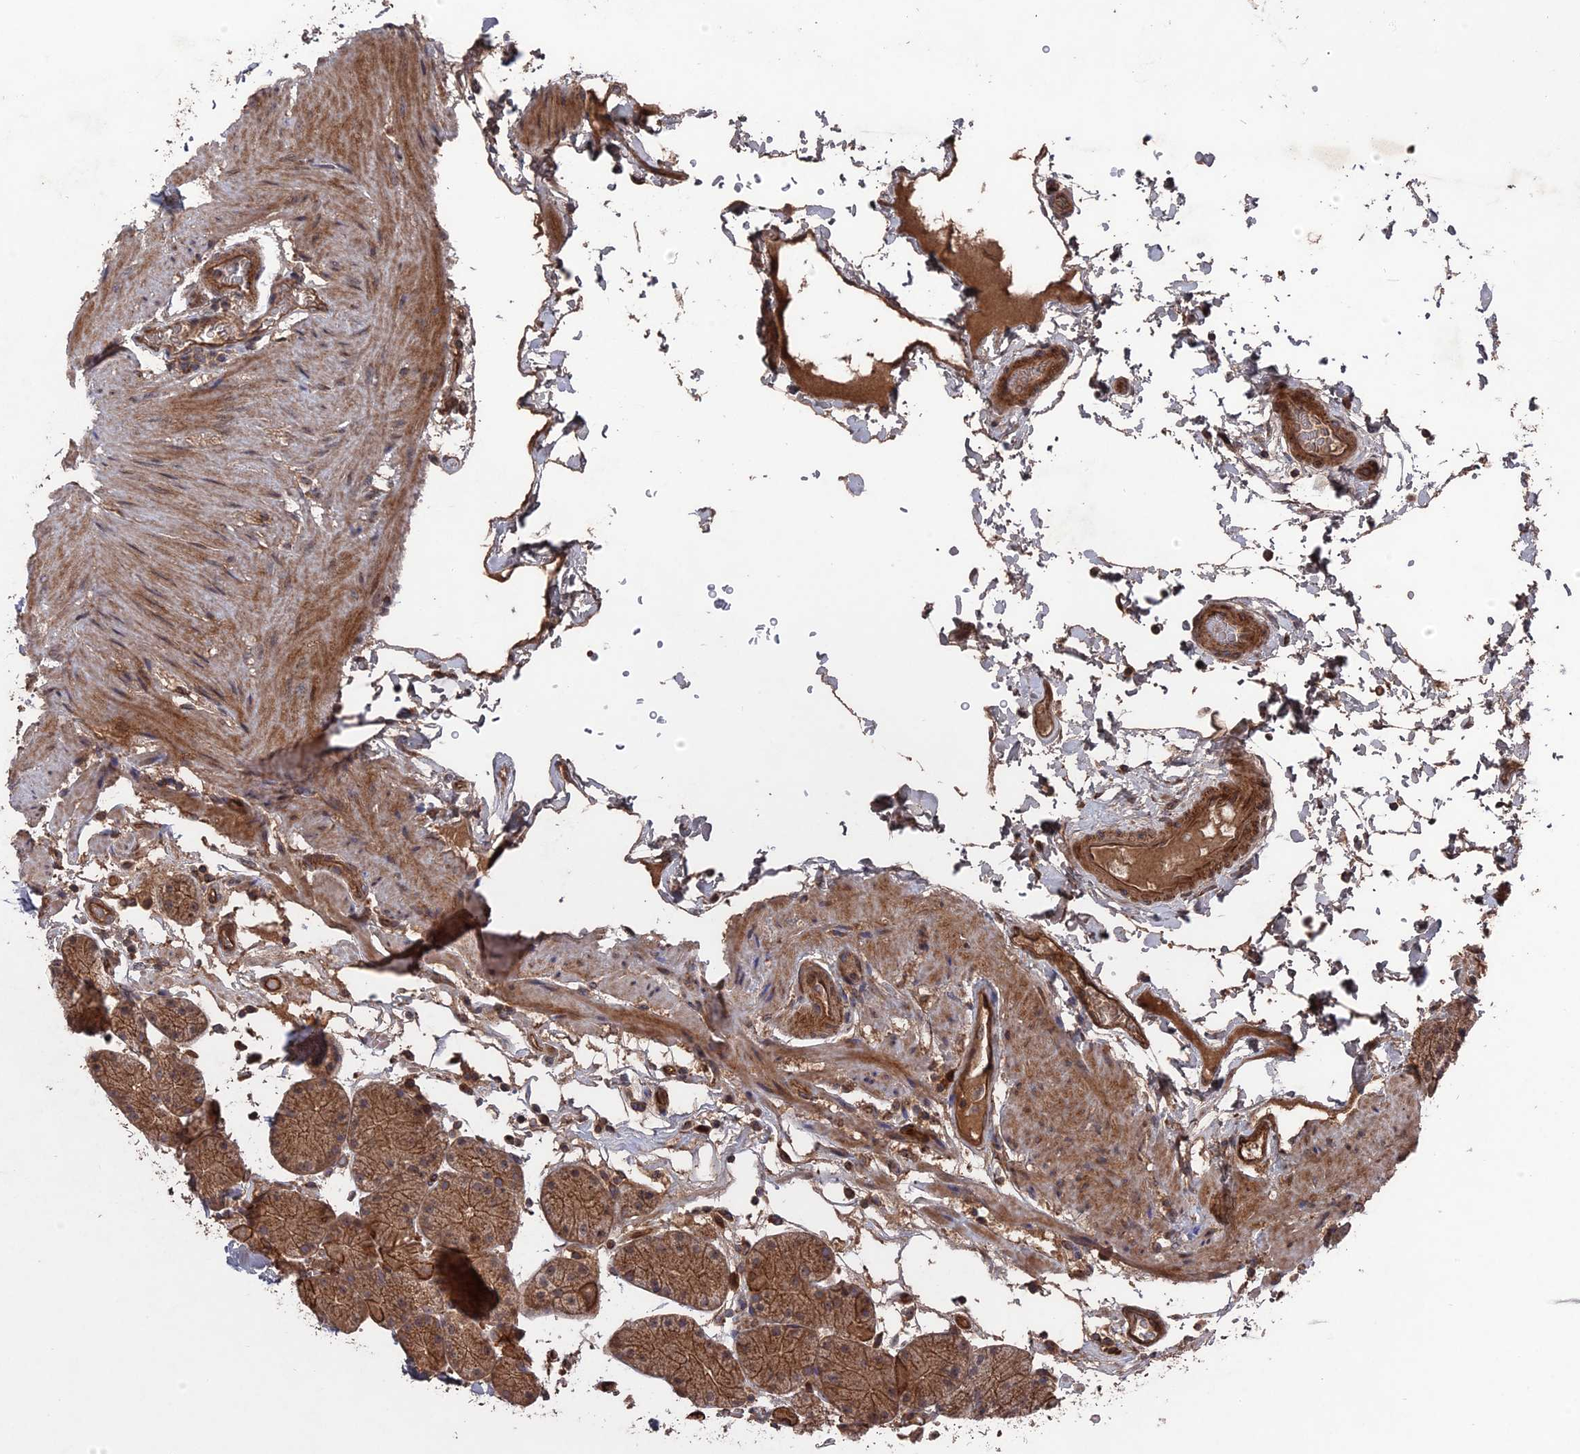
{"staining": {"intensity": "strong", "quantity": ">75%", "location": "cytoplasmic/membranous"}, "tissue": "stomach", "cell_type": "Glandular cells", "image_type": "normal", "snomed": [{"axis": "morphology", "description": "Normal tissue, NOS"}, {"axis": "topography", "description": "Stomach, upper"}, {"axis": "topography", "description": "Stomach, lower"}], "caption": "DAB (3,3'-diaminobenzidine) immunohistochemical staining of normal human stomach reveals strong cytoplasmic/membranous protein staining in about >75% of glandular cells. Immunohistochemistry stains the protein of interest in brown and the nuclei are stained blue.", "gene": "DEF8", "patient": {"sex": "male", "age": 67}}